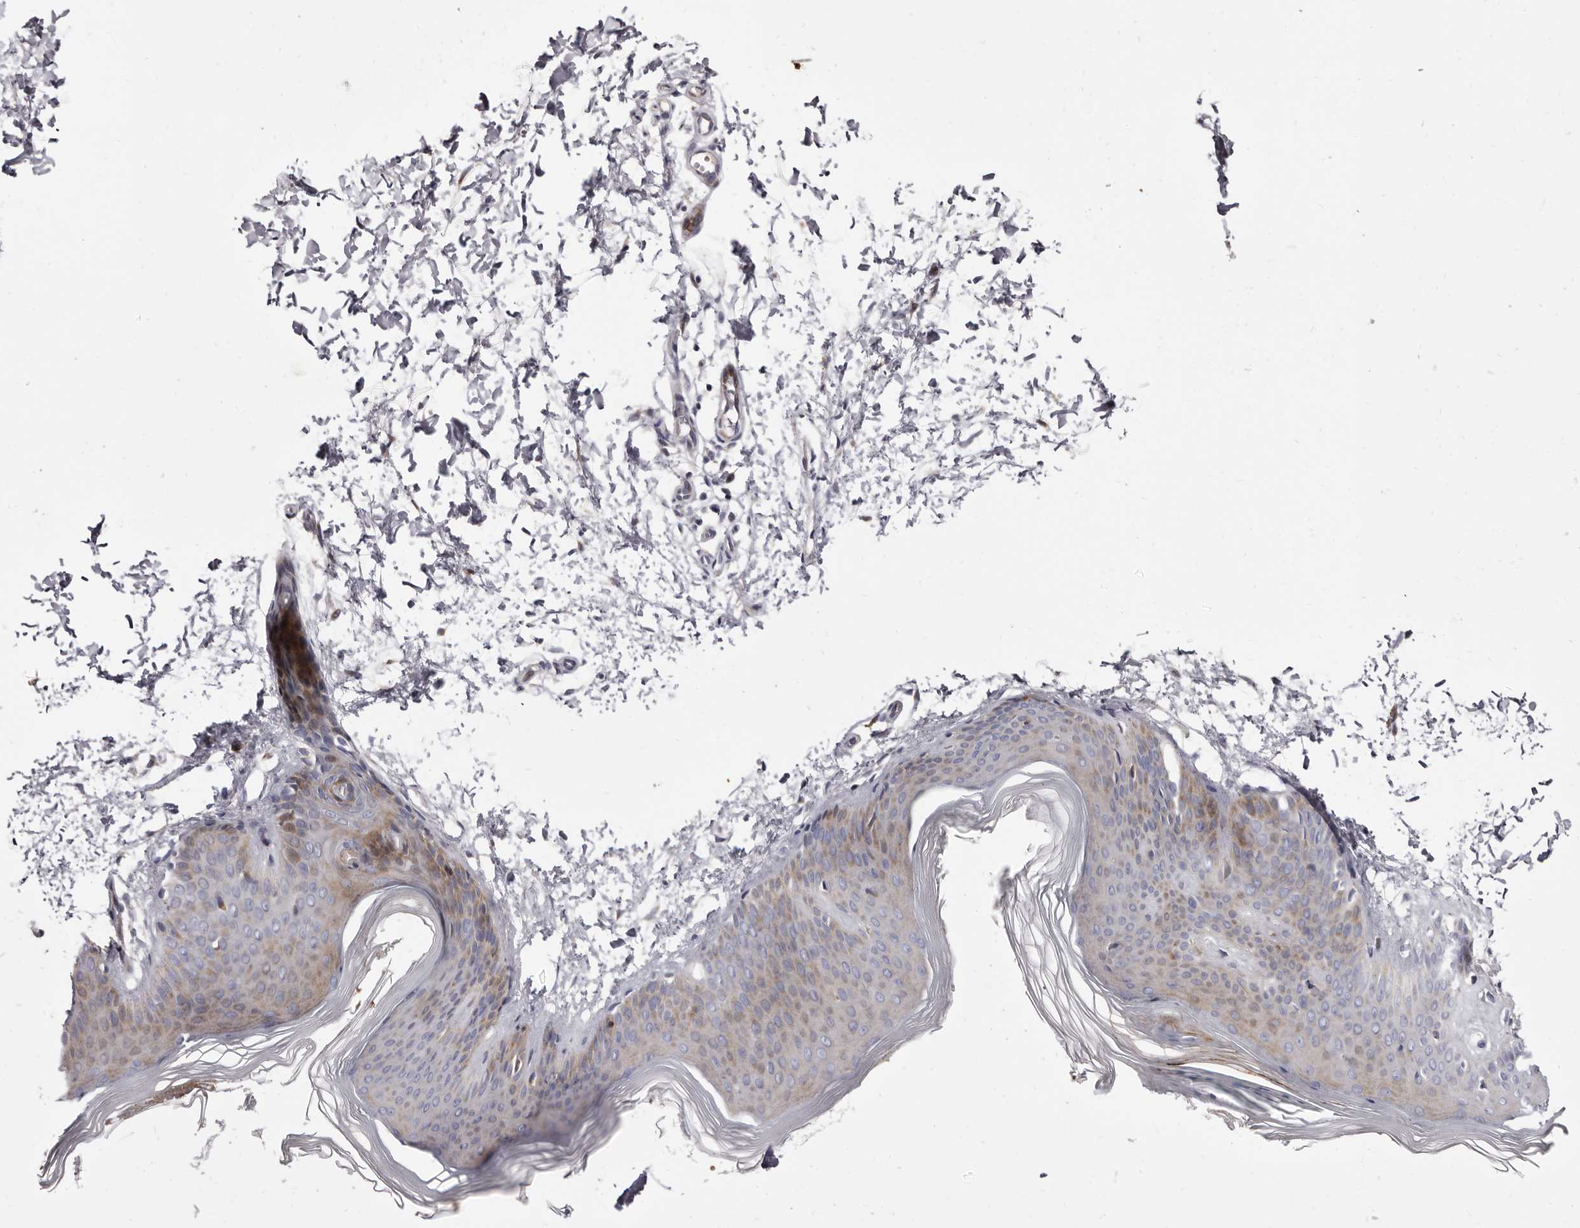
{"staining": {"intensity": "negative", "quantity": "none", "location": "none"}, "tissue": "skin", "cell_type": "Fibroblasts", "image_type": "normal", "snomed": [{"axis": "morphology", "description": "Normal tissue, NOS"}, {"axis": "topography", "description": "Skin"}], "caption": "High power microscopy photomicrograph of an IHC micrograph of benign skin, revealing no significant positivity in fibroblasts.", "gene": "AIDA", "patient": {"sex": "female", "age": 27}}